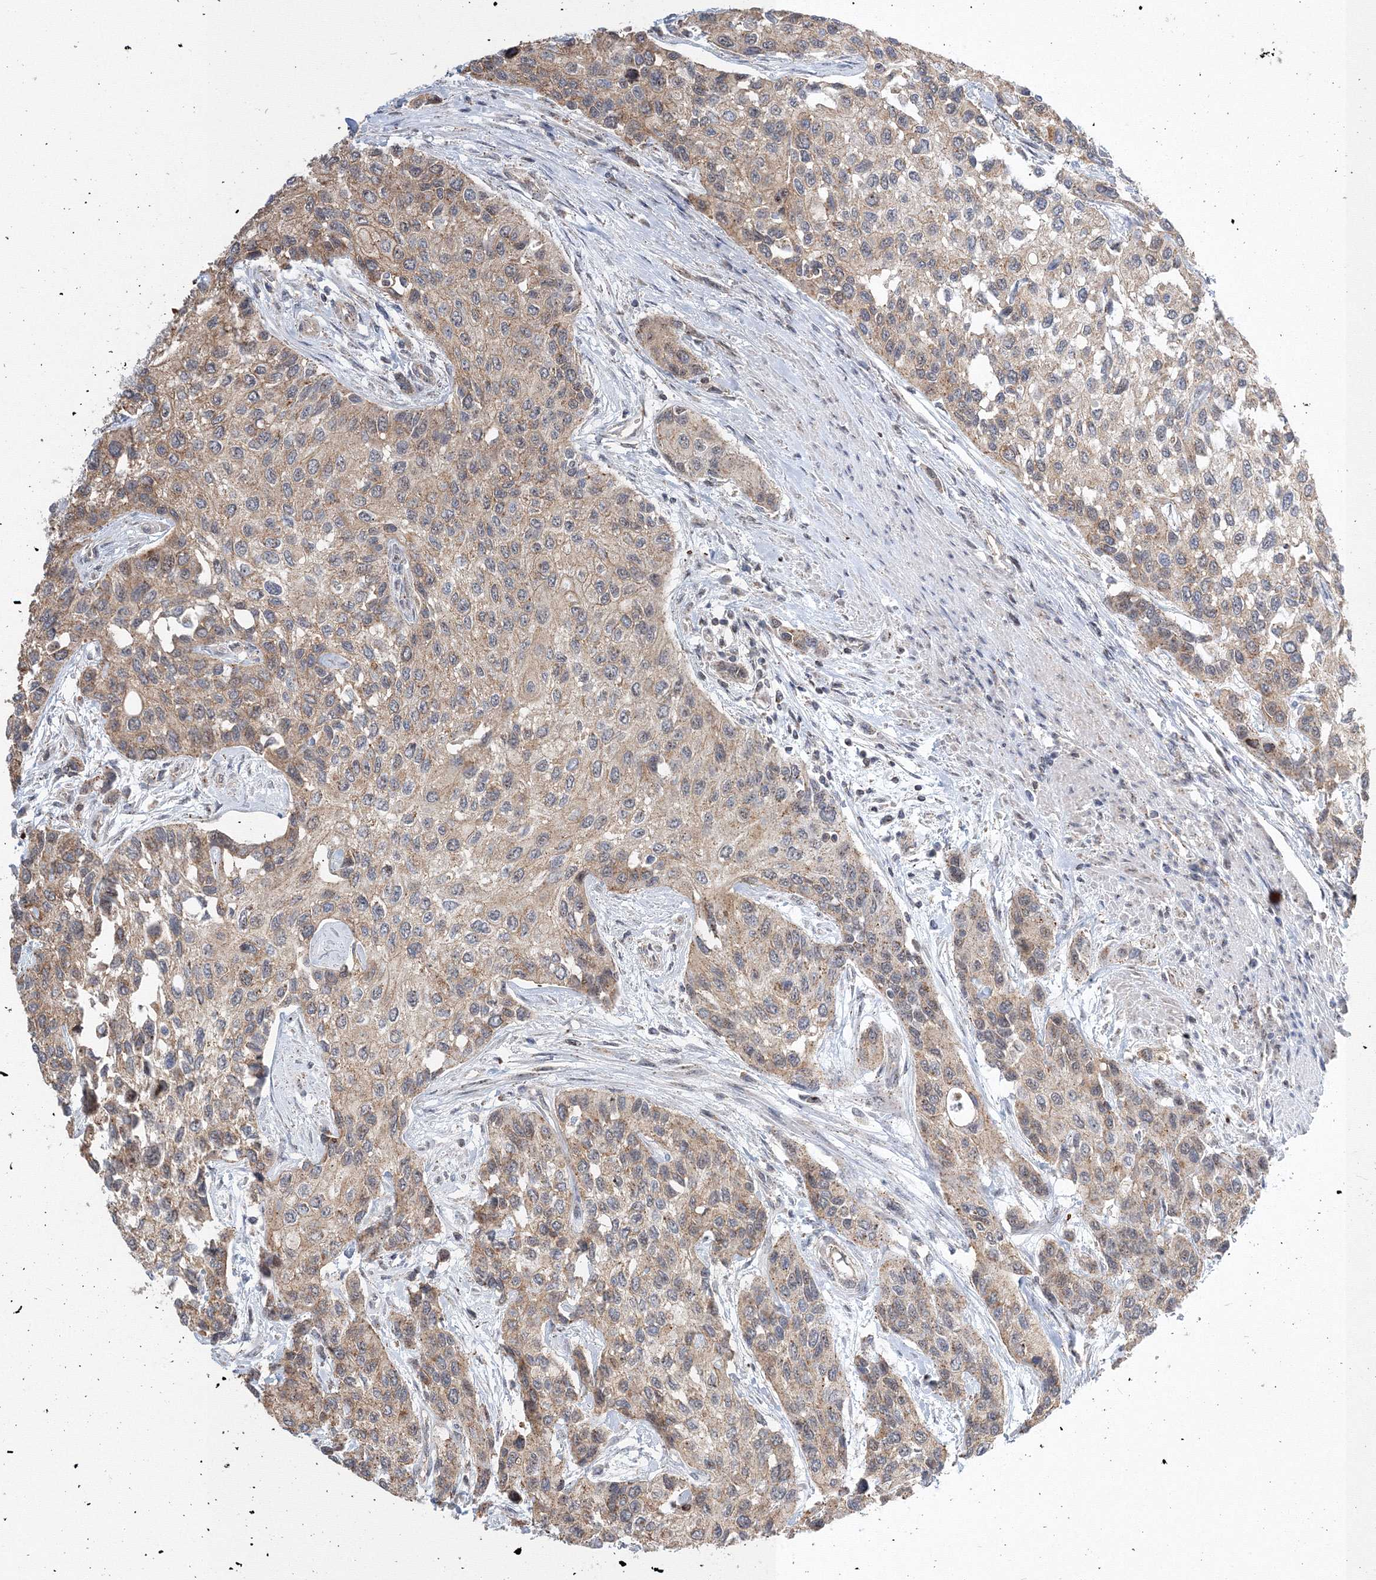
{"staining": {"intensity": "weak", "quantity": ">75%", "location": "cytoplasmic/membranous"}, "tissue": "urothelial cancer", "cell_type": "Tumor cells", "image_type": "cancer", "snomed": [{"axis": "morphology", "description": "Normal tissue, NOS"}, {"axis": "morphology", "description": "Urothelial carcinoma, High grade"}, {"axis": "topography", "description": "Vascular tissue"}, {"axis": "topography", "description": "Urinary bladder"}], "caption": "This micrograph demonstrates immunohistochemistry (IHC) staining of high-grade urothelial carcinoma, with low weak cytoplasmic/membranous expression in approximately >75% of tumor cells.", "gene": "AASDH", "patient": {"sex": "female", "age": 56}}